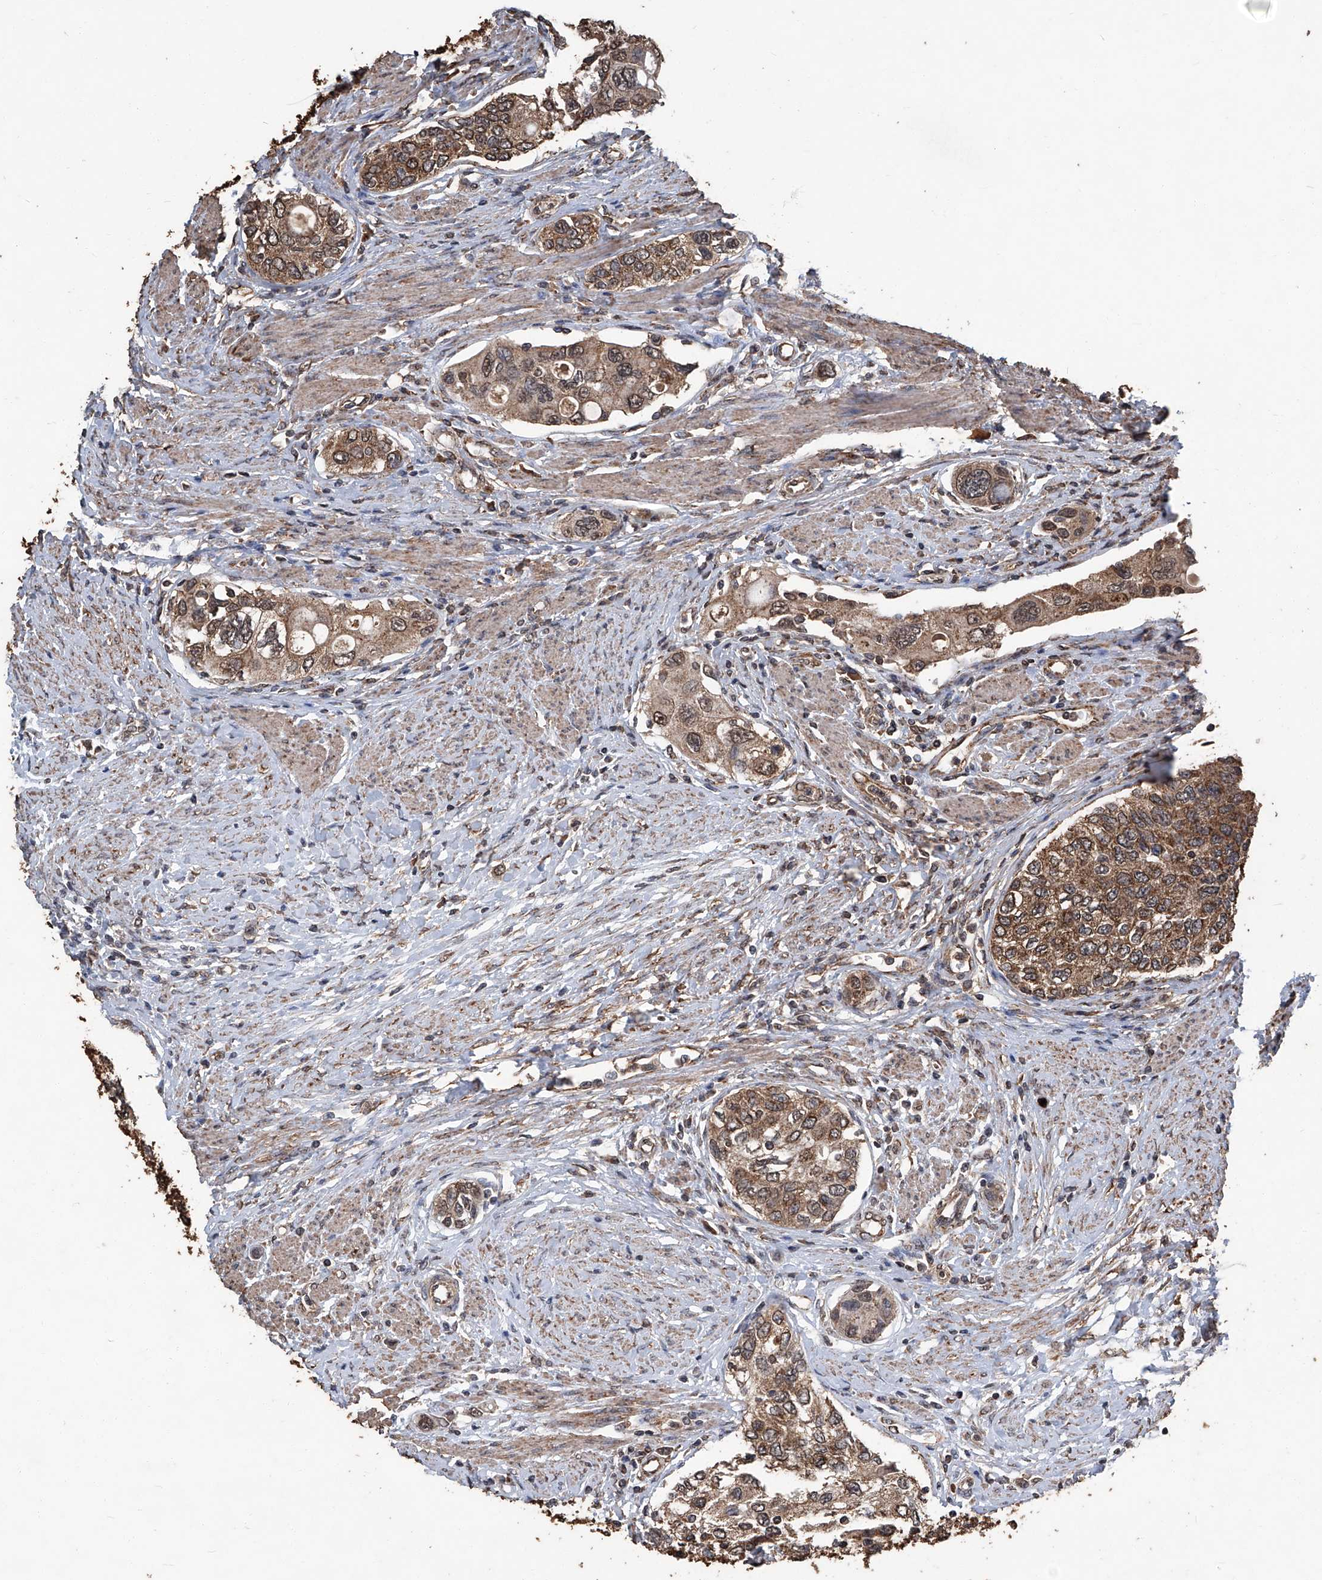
{"staining": {"intensity": "moderate", "quantity": ">75%", "location": "cytoplasmic/membranous"}, "tissue": "urothelial cancer", "cell_type": "Tumor cells", "image_type": "cancer", "snomed": [{"axis": "morphology", "description": "Urothelial carcinoma, High grade"}, {"axis": "topography", "description": "Urinary bladder"}], "caption": "A micrograph of human urothelial cancer stained for a protein demonstrates moderate cytoplasmic/membranous brown staining in tumor cells. The staining was performed using DAB, with brown indicating positive protein expression. Nuclei are stained blue with hematoxylin.", "gene": "STARD7", "patient": {"sex": "female", "age": 56}}